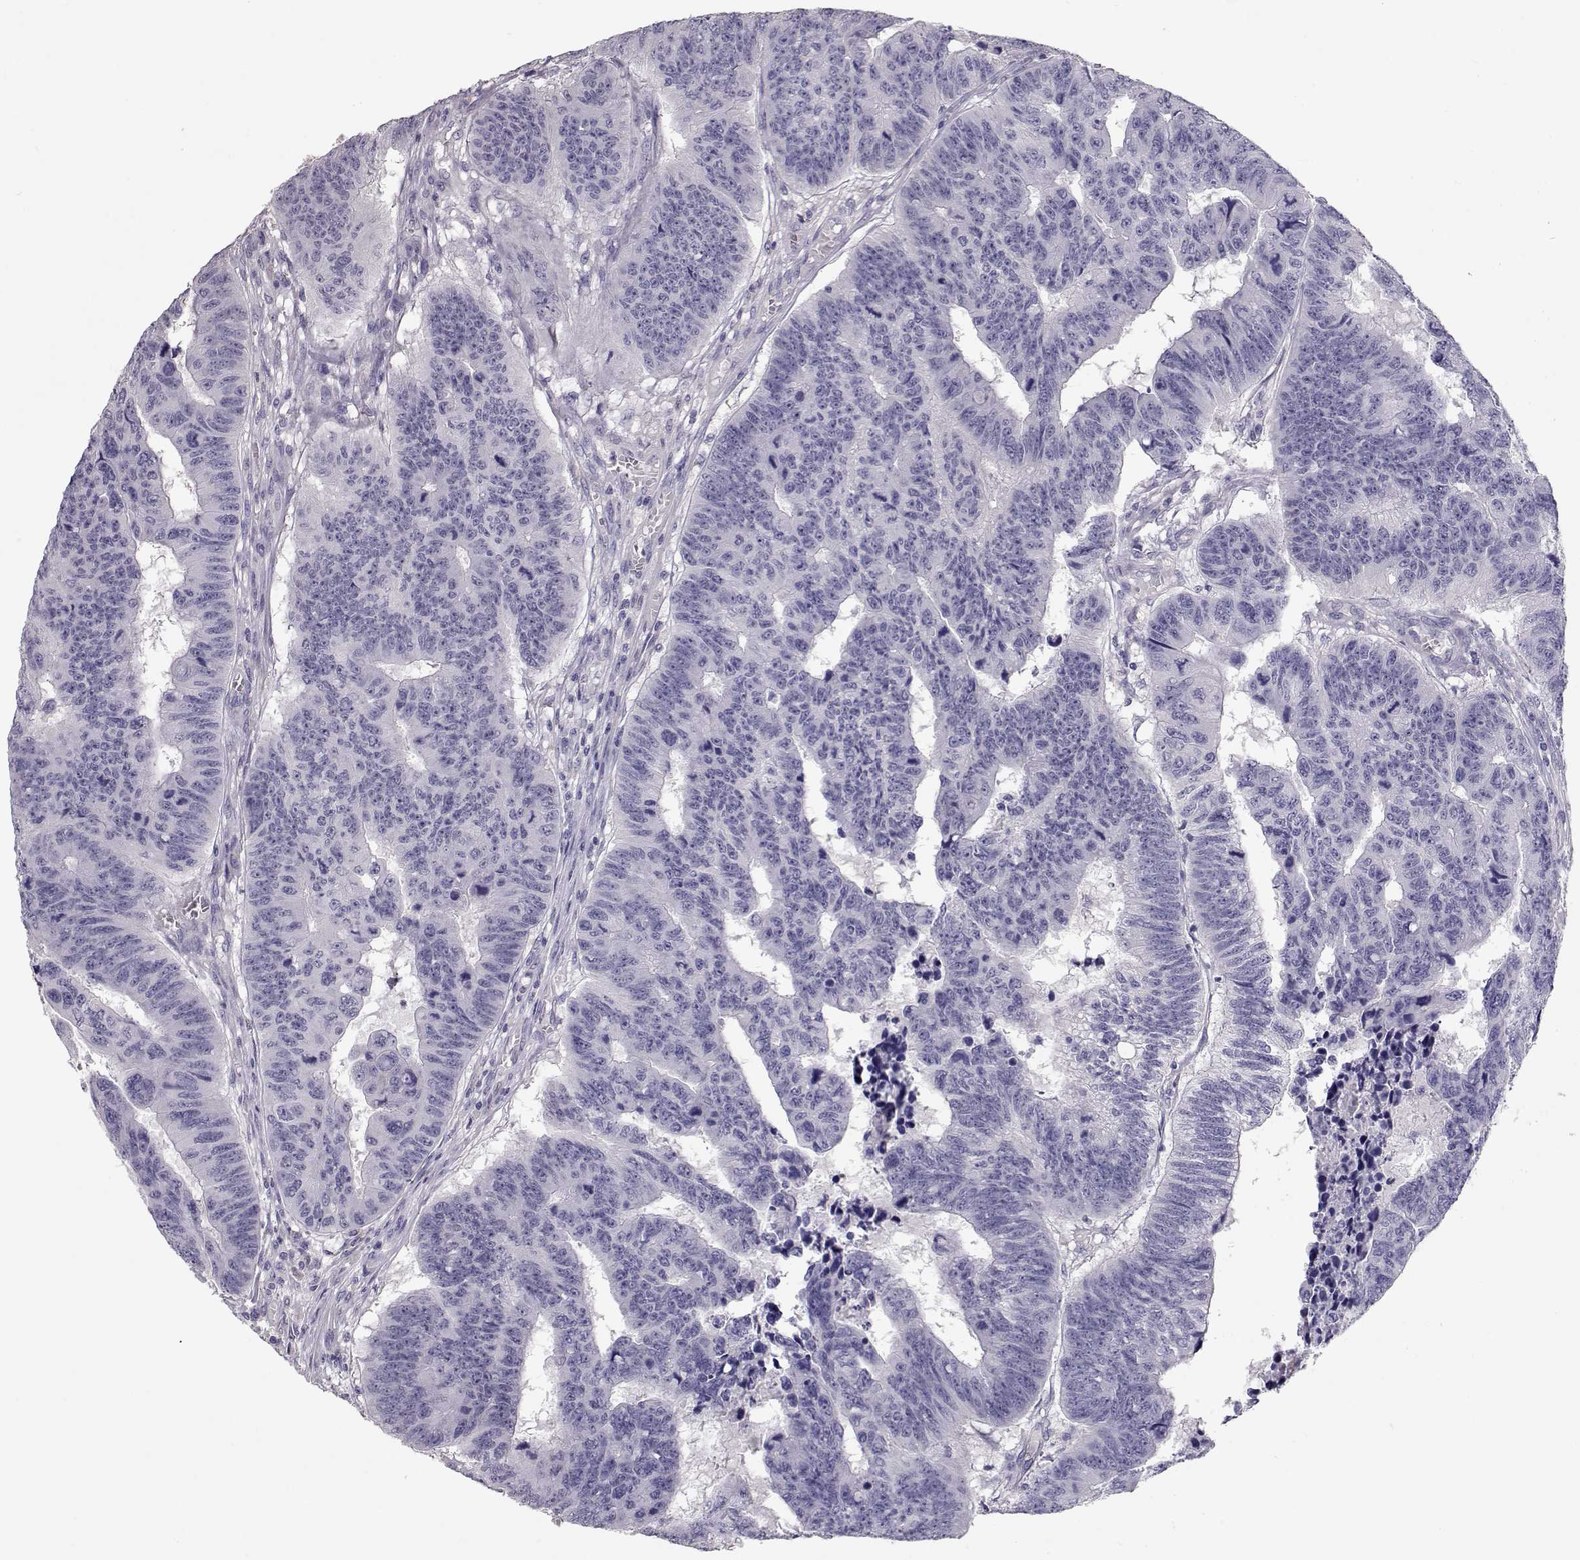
{"staining": {"intensity": "negative", "quantity": "none", "location": "none"}, "tissue": "colorectal cancer", "cell_type": "Tumor cells", "image_type": "cancer", "snomed": [{"axis": "morphology", "description": "Adenocarcinoma, NOS"}, {"axis": "topography", "description": "Appendix"}, {"axis": "topography", "description": "Colon"}, {"axis": "topography", "description": "Cecum"}, {"axis": "topography", "description": "Colon asc"}], "caption": "IHC histopathology image of adenocarcinoma (colorectal) stained for a protein (brown), which displays no positivity in tumor cells.", "gene": "SLC18A1", "patient": {"sex": "female", "age": 85}}